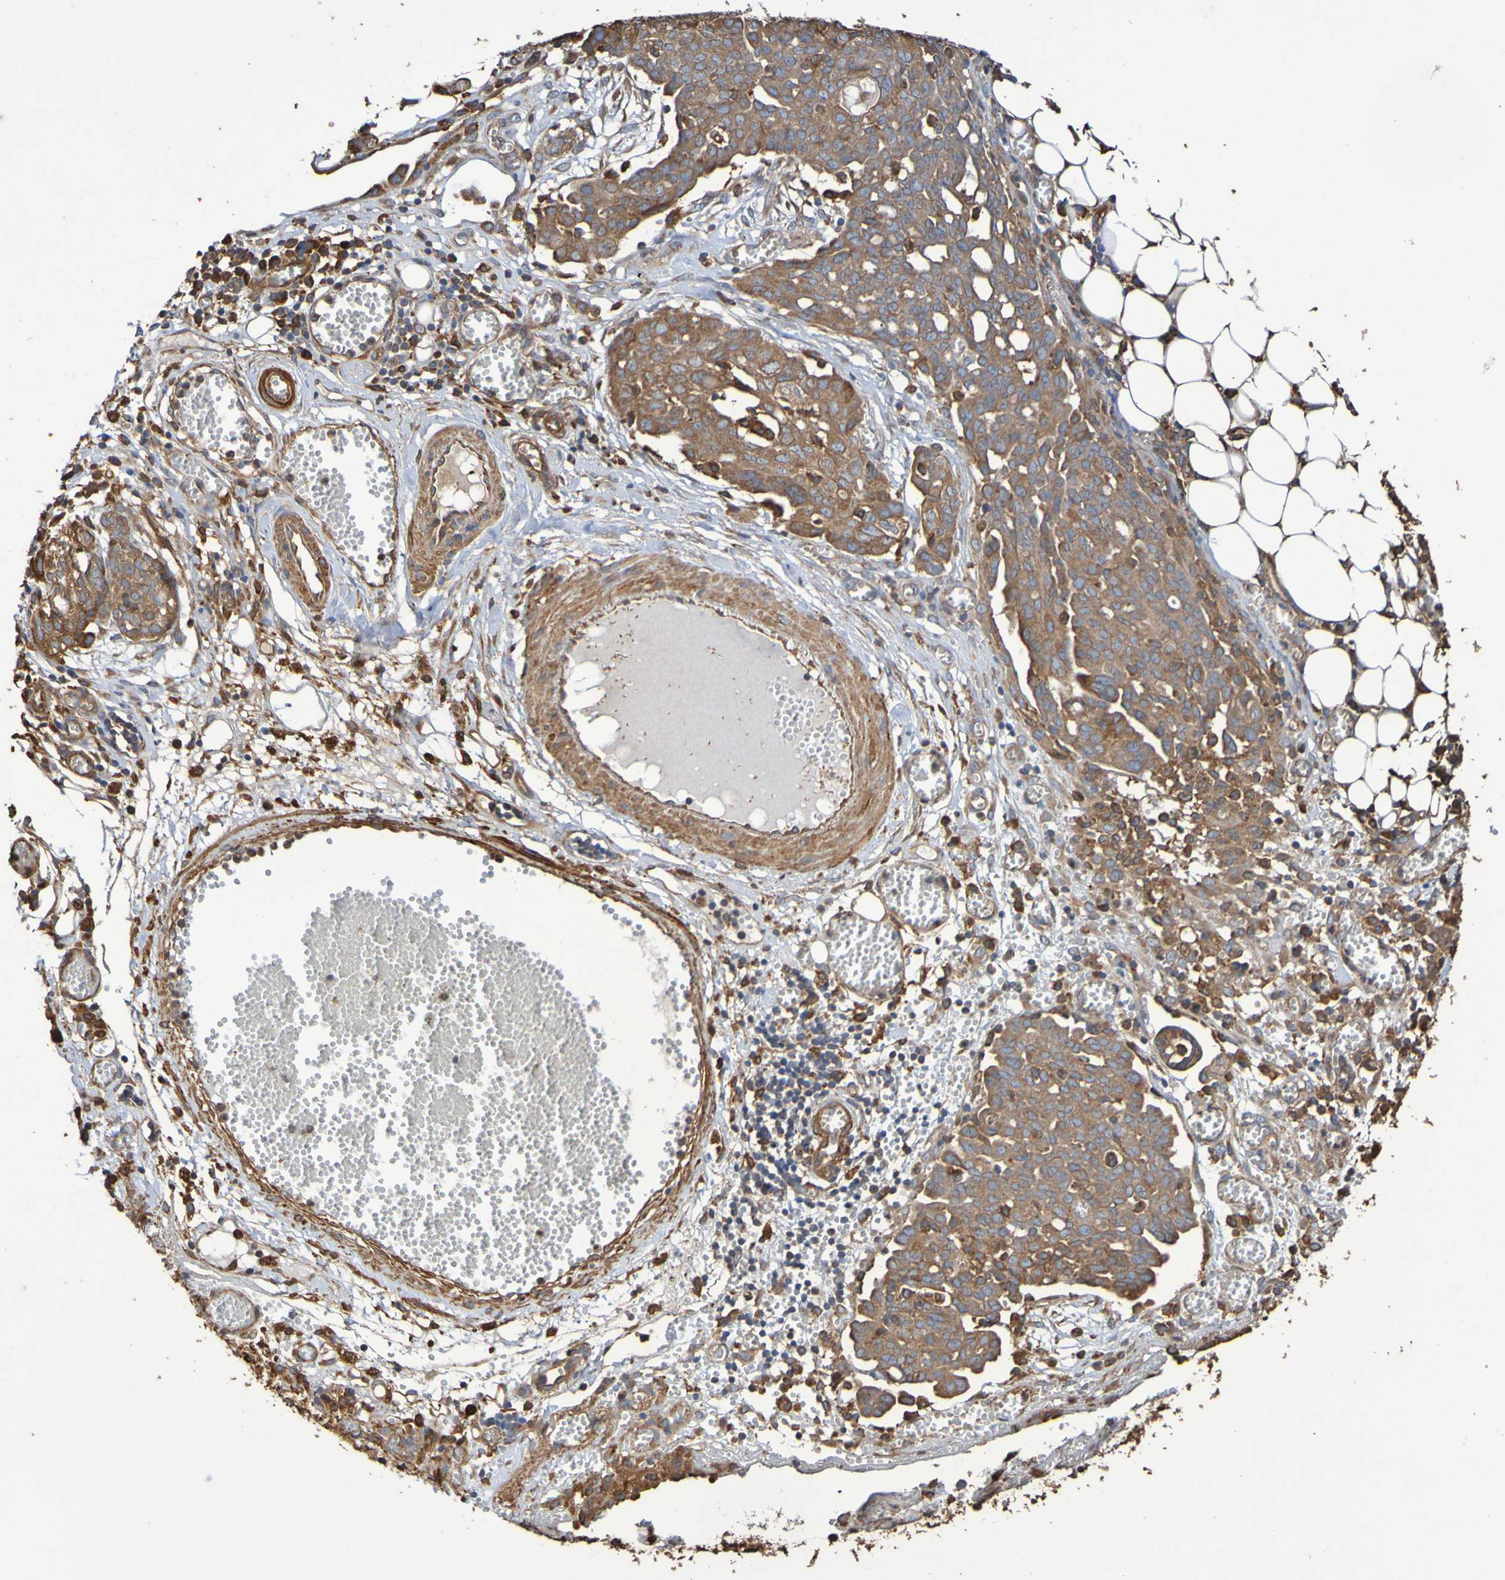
{"staining": {"intensity": "weak", "quantity": "25%-75%", "location": "cytoplasmic/membranous"}, "tissue": "ovarian cancer", "cell_type": "Tumor cells", "image_type": "cancer", "snomed": [{"axis": "morphology", "description": "Cystadenocarcinoma, serous, NOS"}, {"axis": "topography", "description": "Soft tissue"}, {"axis": "topography", "description": "Ovary"}], "caption": "Ovarian cancer was stained to show a protein in brown. There is low levels of weak cytoplasmic/membranous staining in about 25%-75% of tumor cells.", "gene": "RAB11A", "patient": {"sex": "female", "age": 57}}